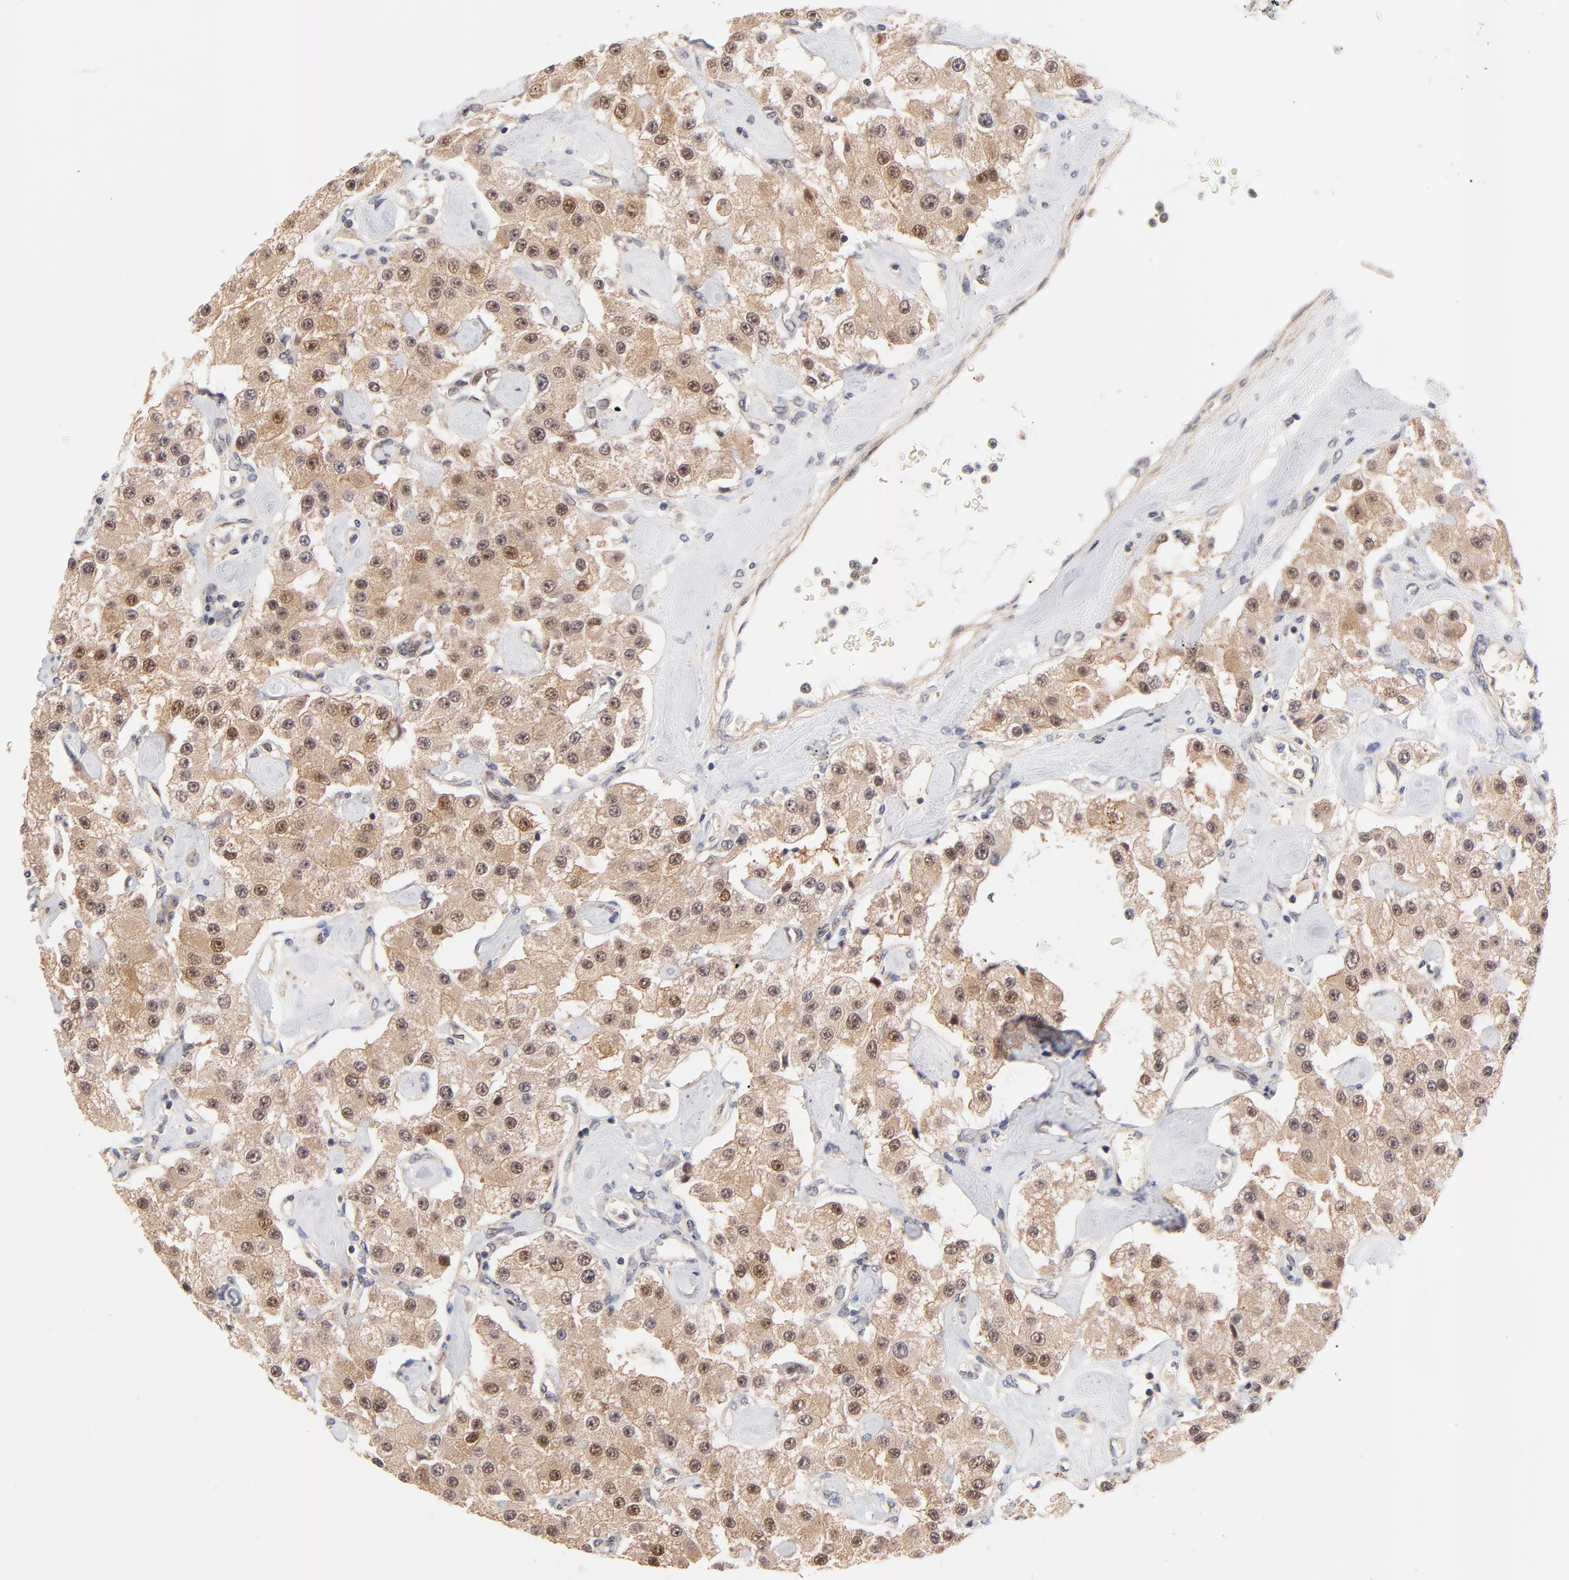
{"staining": {"intensity": "moderate", "quantity": ">75%", "location": "cytoplasmic/membranous,nuclear"}, "tissue": "carcinoid", "cell_type": "Tumor cells", "image_type": "cancer", "snomed": [{"axis": "morphology", "description": "Carcinoid, malignant, NOS"}, {"axis": "topography", "description": "Pancreas"}], "caption": "The immunohistochemical stain shows moderate cytoplasmic/membranous and nuclear expression in tumor cells of carcinoid tissue. (IHC, brightfield microscopy, high magnification).", "gene": "TXNL1", "patient": {"sex": "male", "age": 41}}